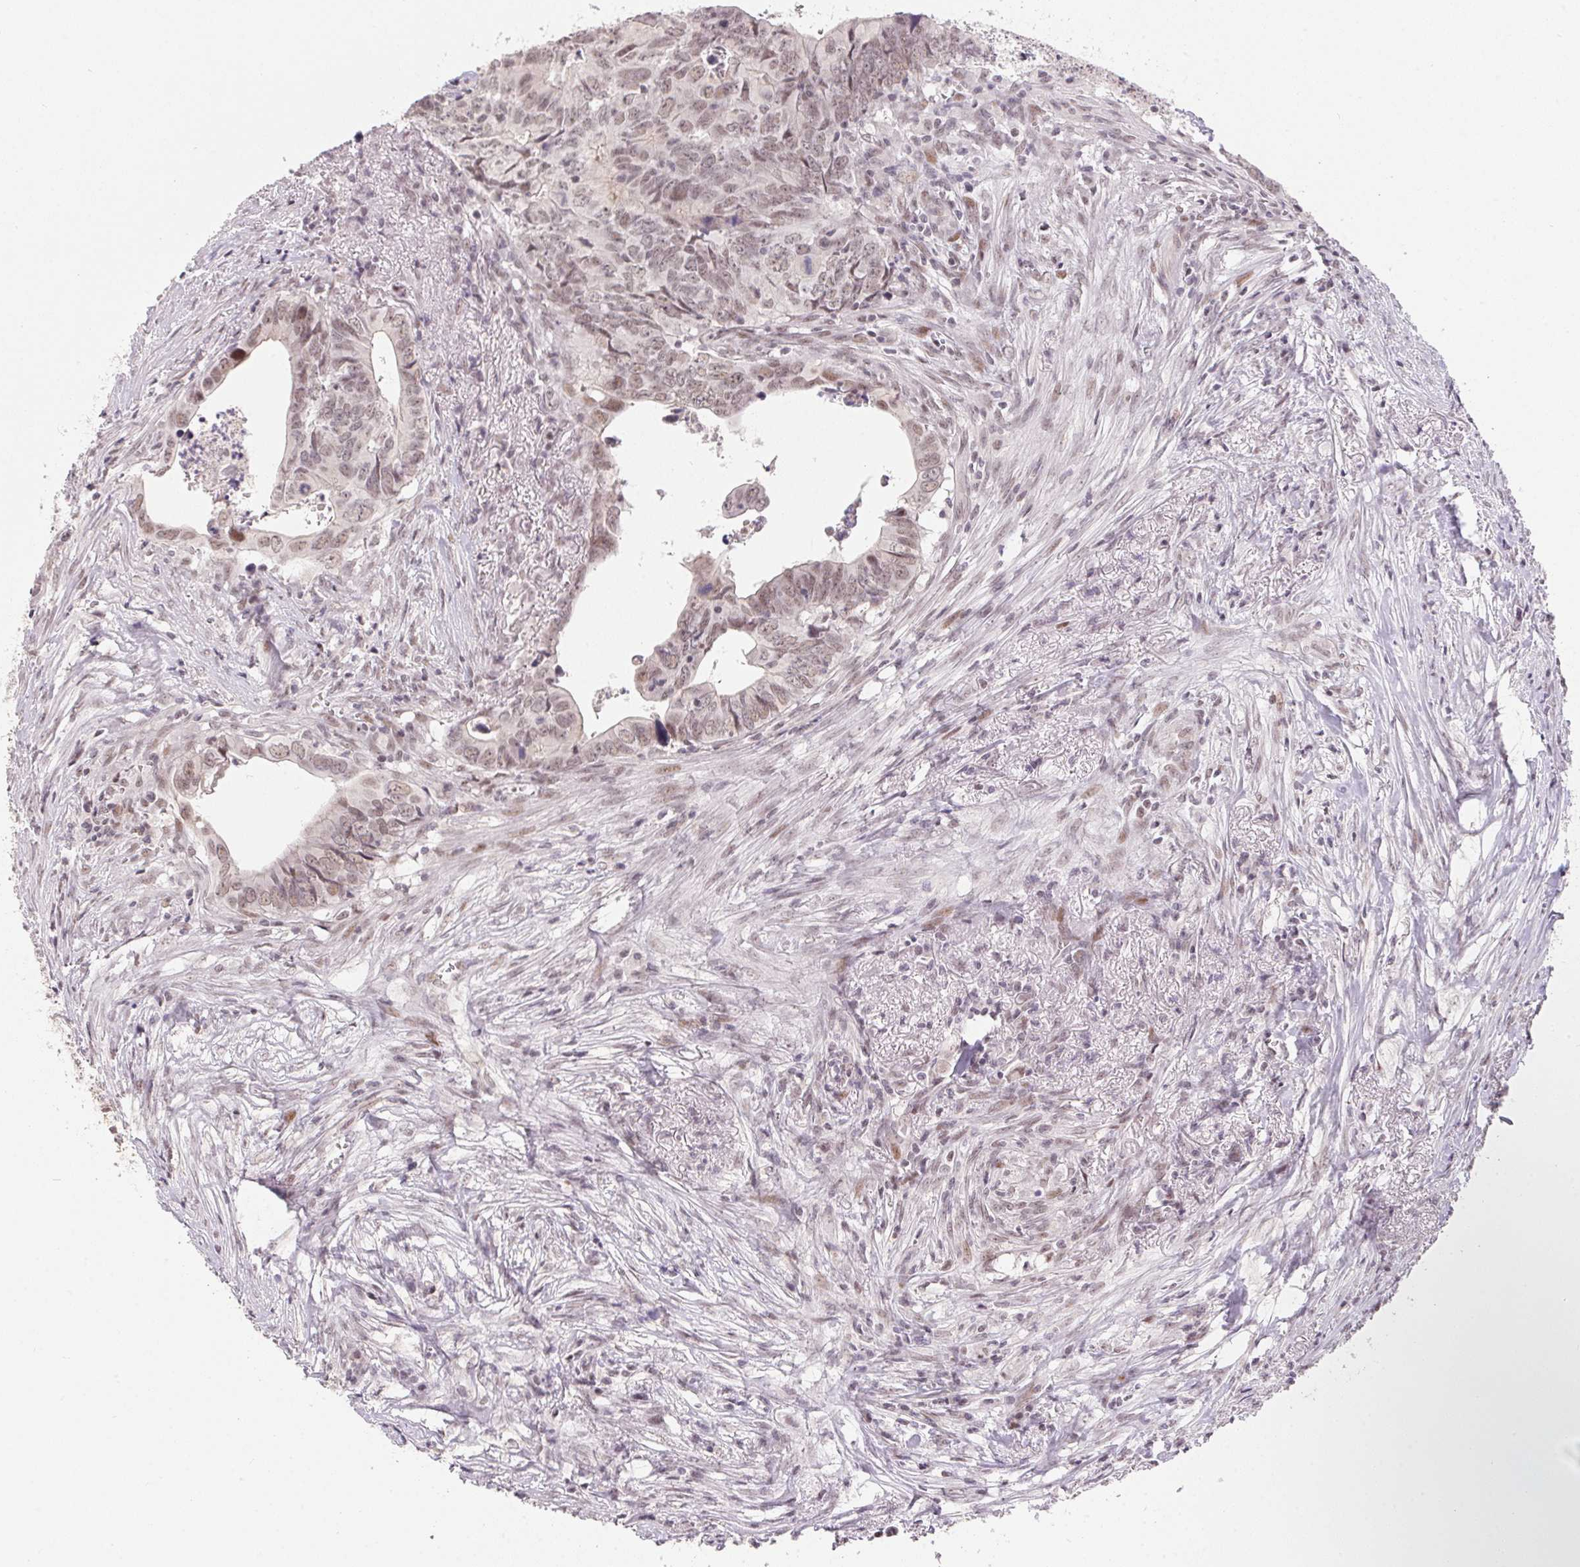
{"staining": {"intensity": "weak", "quantity": ">75%", "location": "nuclear"}, "tissue": "colorectal cancer", "cell_type": "Tumor cells", "image_type": "cancer", "snomed": [{"axis": "morphology", "description": "Adenocarcinoma, NOS"}, {"axis": "topography", "description": "Colon"}], "caption": "Colorectal cancer tissue reveals weak nuclear staining in approximately >75% of tumor cells", "gene": "KDM4D", "patient": {"sex": "female", "age": 82}}